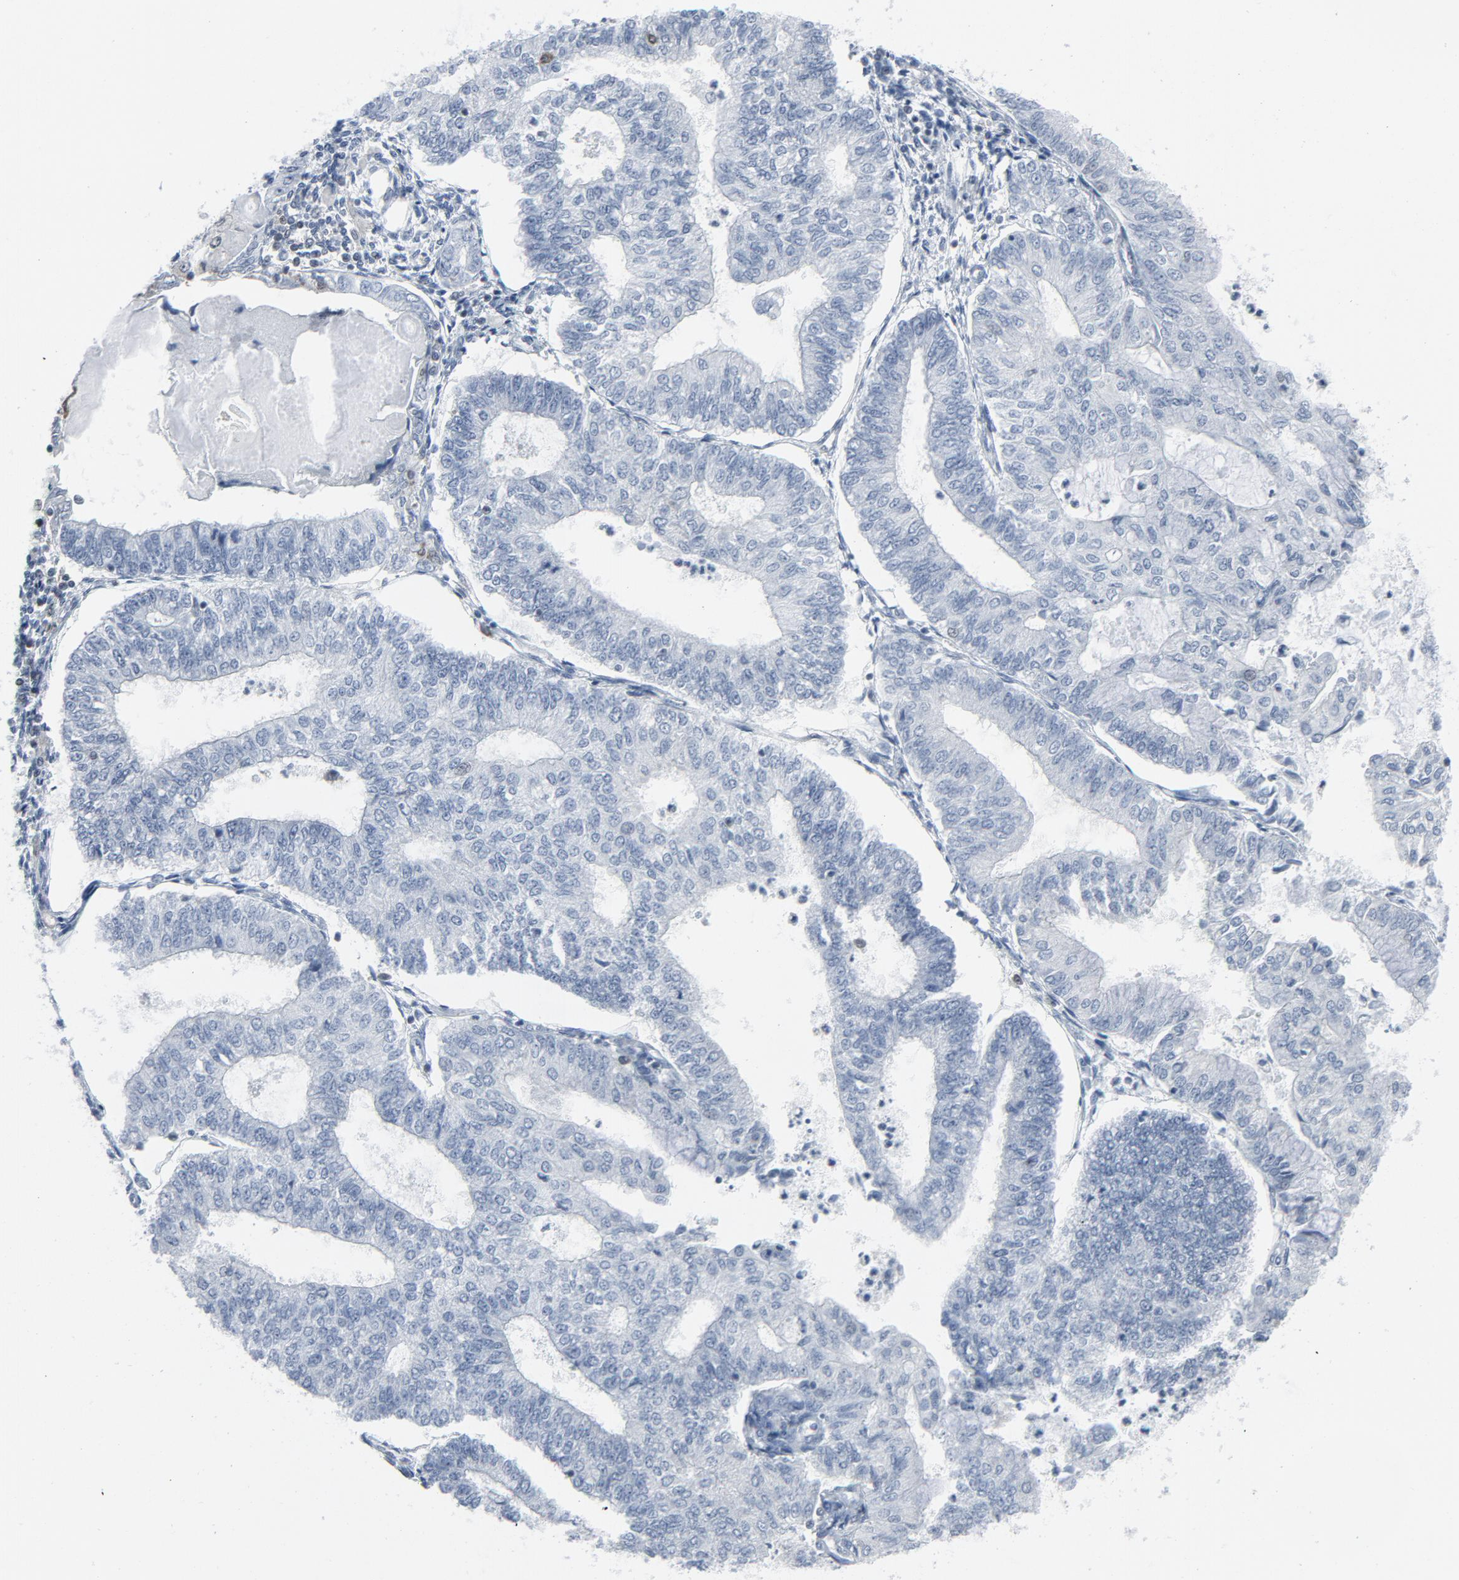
{"staining": {"intensity": "negative", "quantity": "none", "location": "none"}, "tissue": "endometrial cancer", "cell_type": "Tumor cells", "image_type": "cancer", "snomed": [{"axis": "morphology", "description": "Adenocarcinoma, NOS"}, {"axis": "topography", "description": "Endometrium"}], "caption": "Micrograph shows no protein staining in tumor cells of endometrial cancer tissue.", "gene": "STAT5A", "patient": {"sex": "female", "age": 59}}